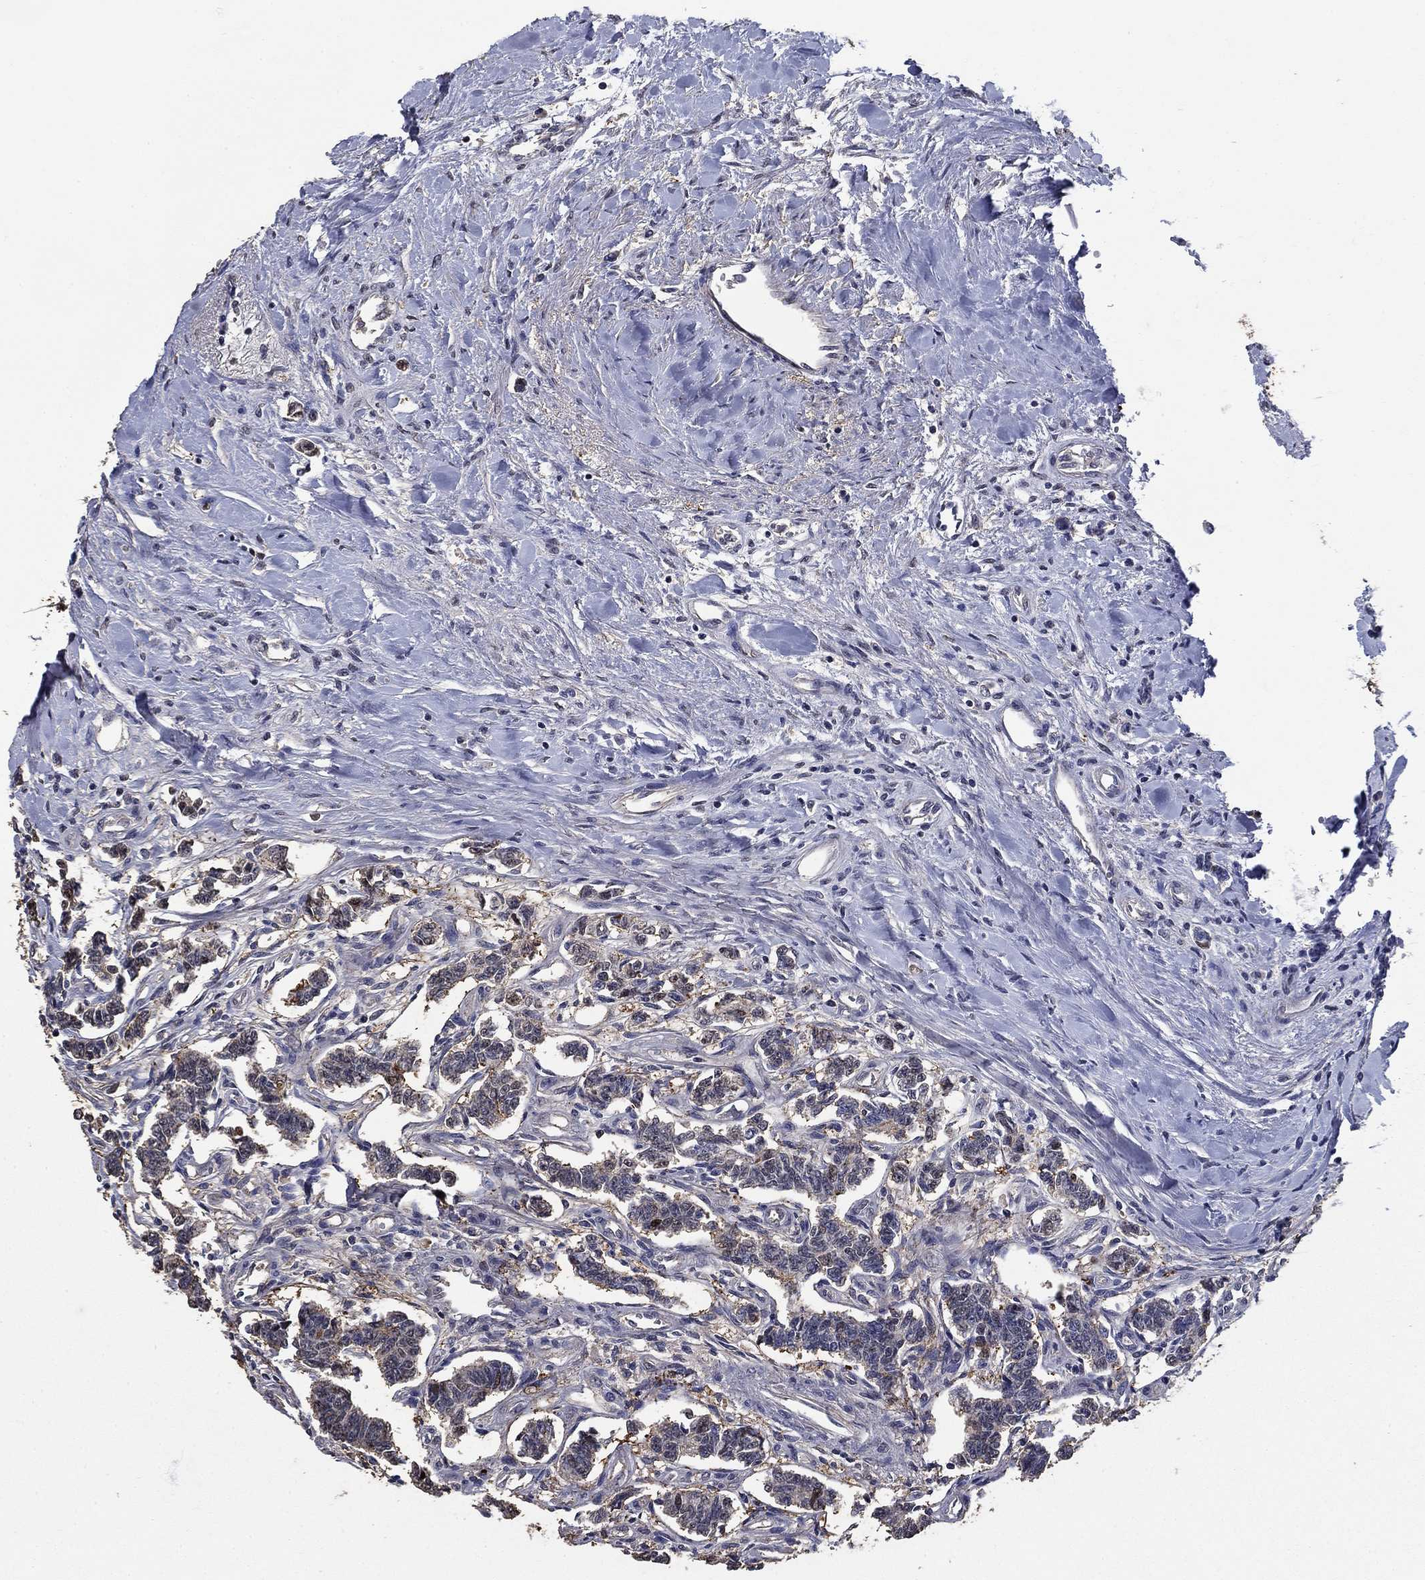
{"staining": {"intensity": "weak", "quantity": "25%-75%", "location": "cytoplasmic/membranous"}, "tissue": "carcinoid", "cell_type": "Tumor cells", "image_type": "cancer", "snomed": [{"axis": "morphology", "description": "Carcinoid, malignant, NOS"}, {"axis": "topography", "description": "Kidney"}], "caption": "Malignant carcinoid was stained to show a protein in brown. There is low levels of weak cytoplasmic/membranous staining in approximately 25%-75% of tumor cells.", "gene": "DVL1", "patient": {"sex": "female", "age": 41}}